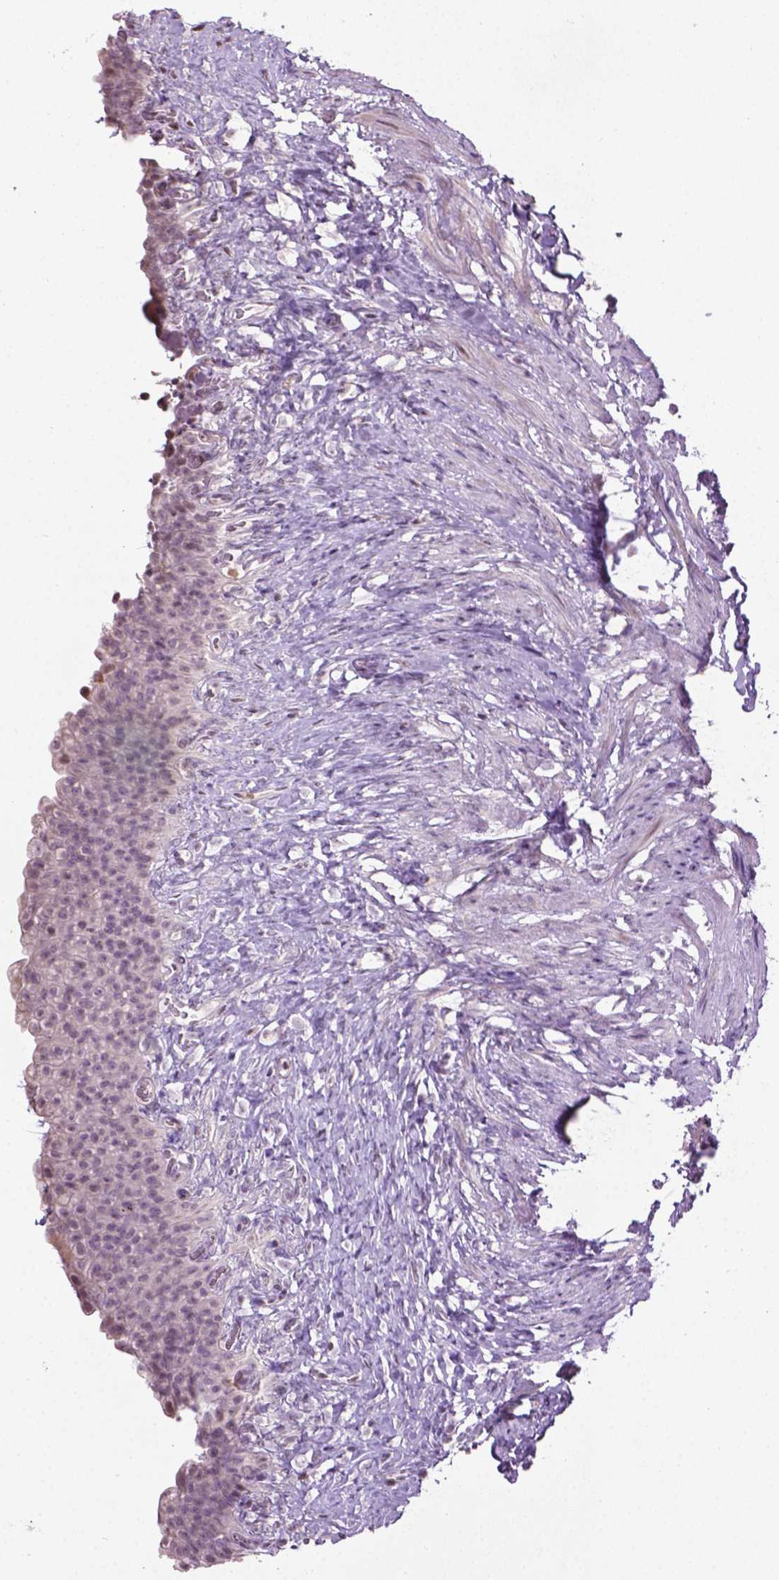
{"staining": {"intensity": "negative", "quantity": "none", "location": "none"}, "tissue": "urinary bladder", "cell_type": "Urothelial cells", "image_type": "normal", "snomed": [{"axis": "morphology", "description": "Normal tissue, NOS"}, {"axis": "topography", "description": "Urinary bladder"}, {"axis": "topography", "description": "Prostate"}], "caption": "Urothelial cells are negative for protein expression in benign human urinary bladder. (DAB immunohistochemistry, high magnification).", "gene": "NTNG2", "patient": {"sex": "male", "age": 76}}